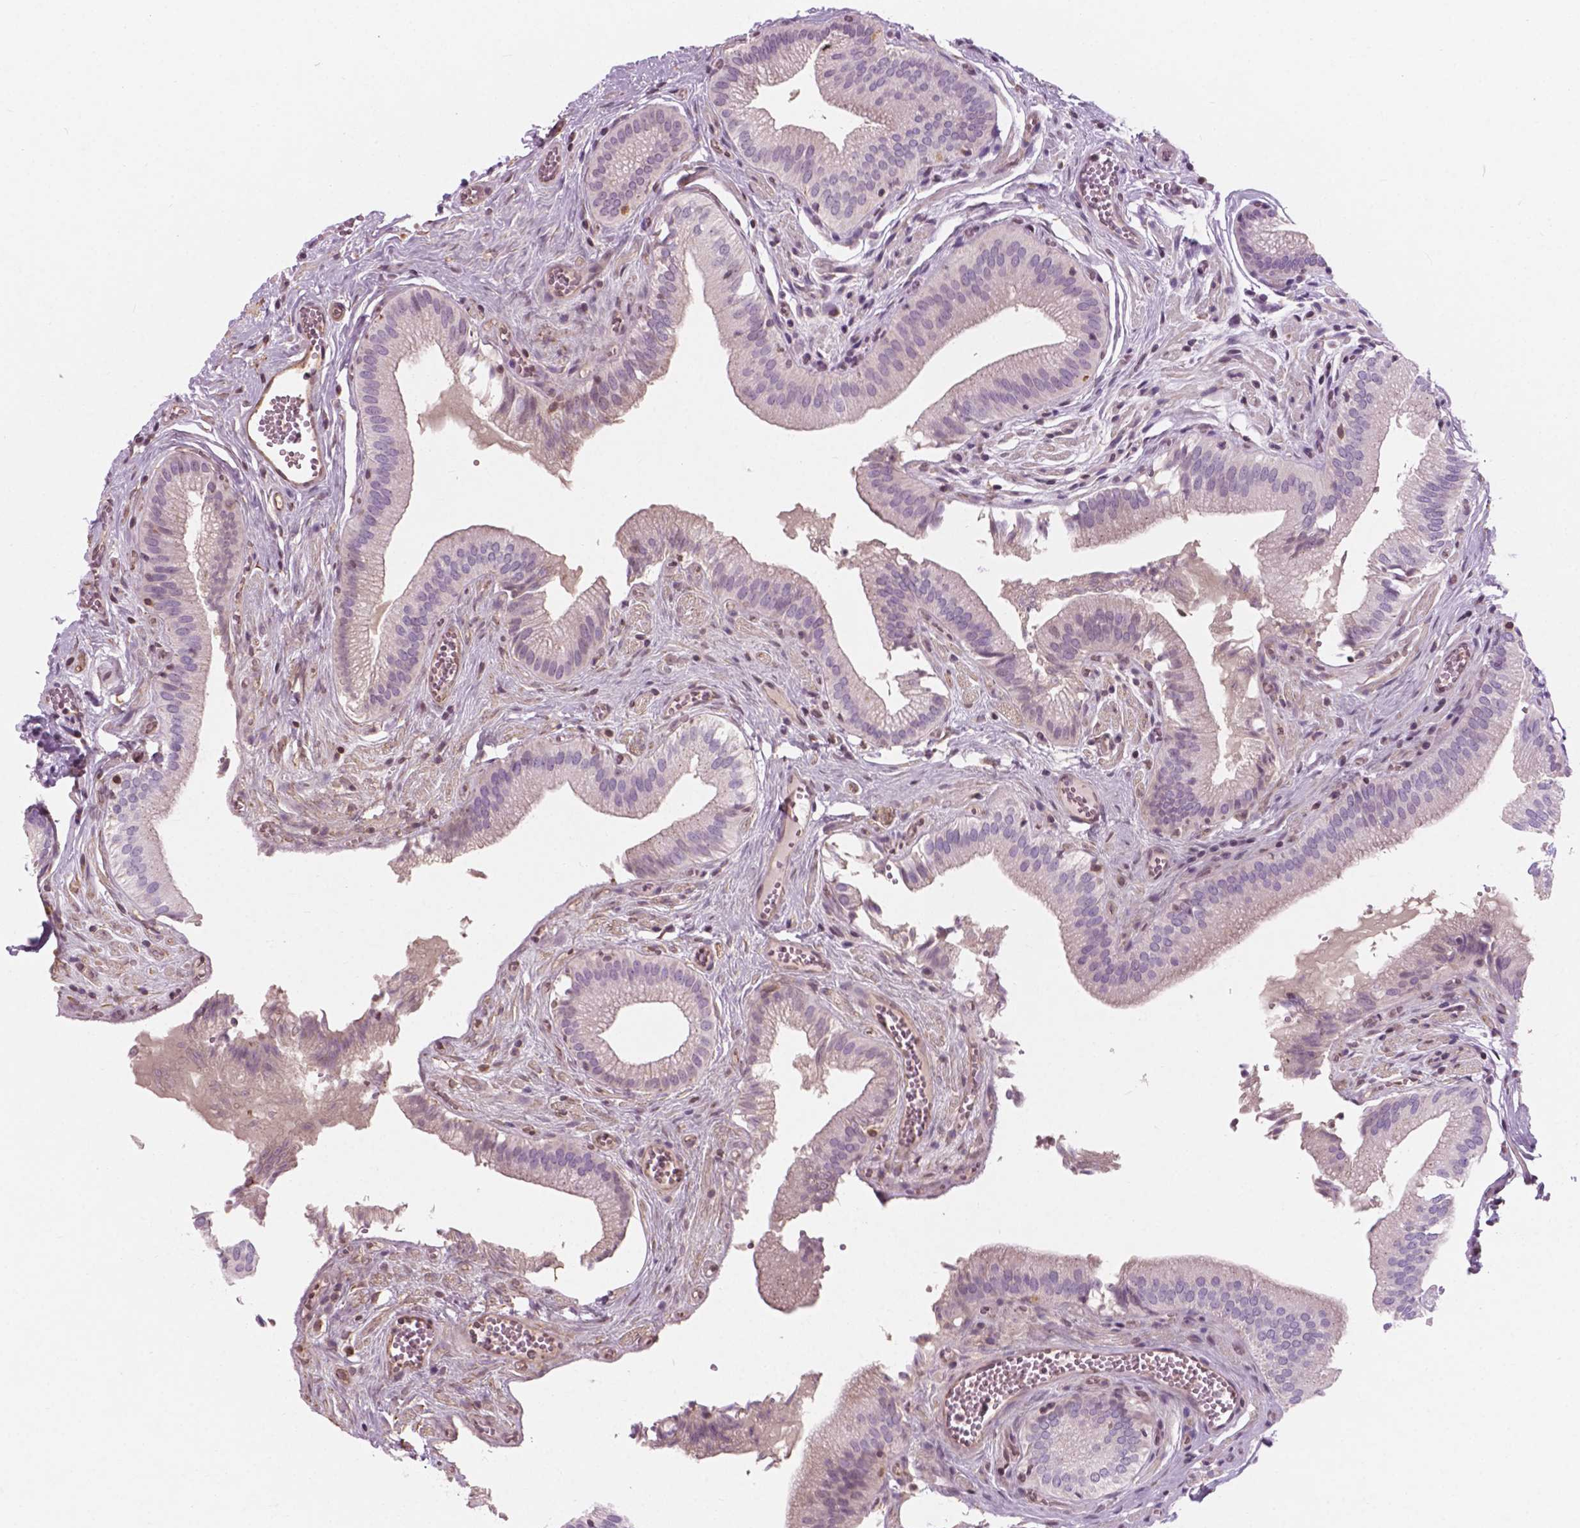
{"staining": {"intensity": "weak", "quantity": "<25%", "location": "cytoplasmic/membranous"}, "tissue": "gallbladder", "cell_type": "Glandular cells", "image_type": "normal", "snomed": [{"axis": "morphology", "description": "Normal tissue, NOS"}, {"axis": "topography", "description": "Gallbladder"}, {"axis": "topography", "description": "Peripheral nerve tissue"}], "caption": "The micrograph displays no staining of glandular cells in unremarkable gallbladder.", "gene": "AWAT1", "patient": {"sex": "male", "age": 17}}